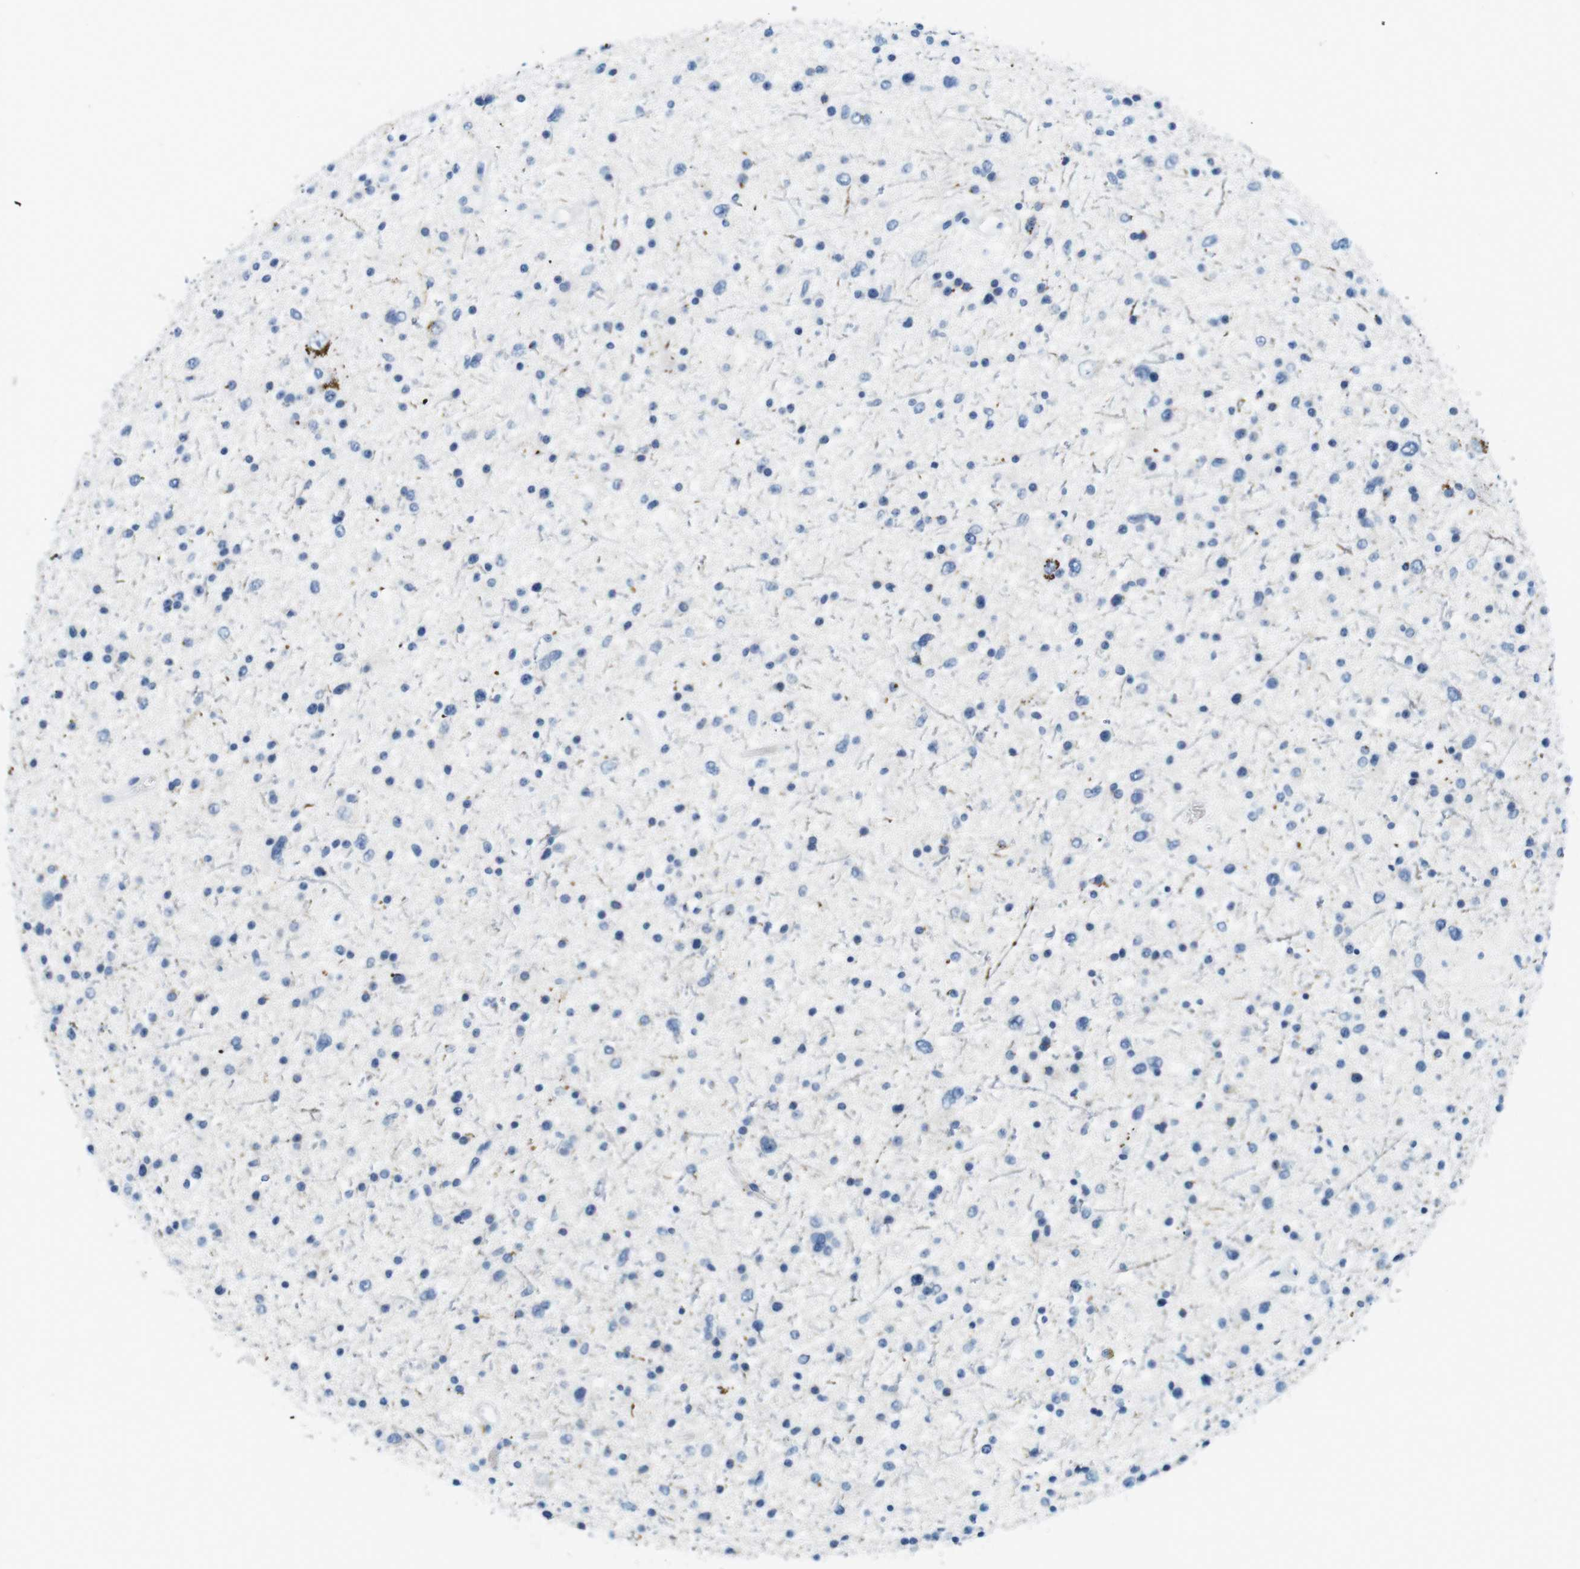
{"staining": {"intensity": "negative", "quantity": "none", "location": "none"}, "tissue": "glioma", "cell_type": "Tumor cells", "image_type": "cancer", "snomed": [{"axis": "morphology", "description": "Glioma, malignant, Low grade"}, {"axis": "topography", "description": "Brain"}], "caption": "Immunohistochemistry (IHC) micrograph of neoplastic tissue: glioma stained with DAB (3,3'-diaminobenzidine) exhibits no significant protein staining in tumor cells. Brightfield microscopy of immunohistochemistry stained with DAB (3,3'-diaminobenzidine) (brown) and hematoxylin (blue), captured at high magnification.", "gene": "TFAP2C", "patient": {"sex": "female", "age": 37}}